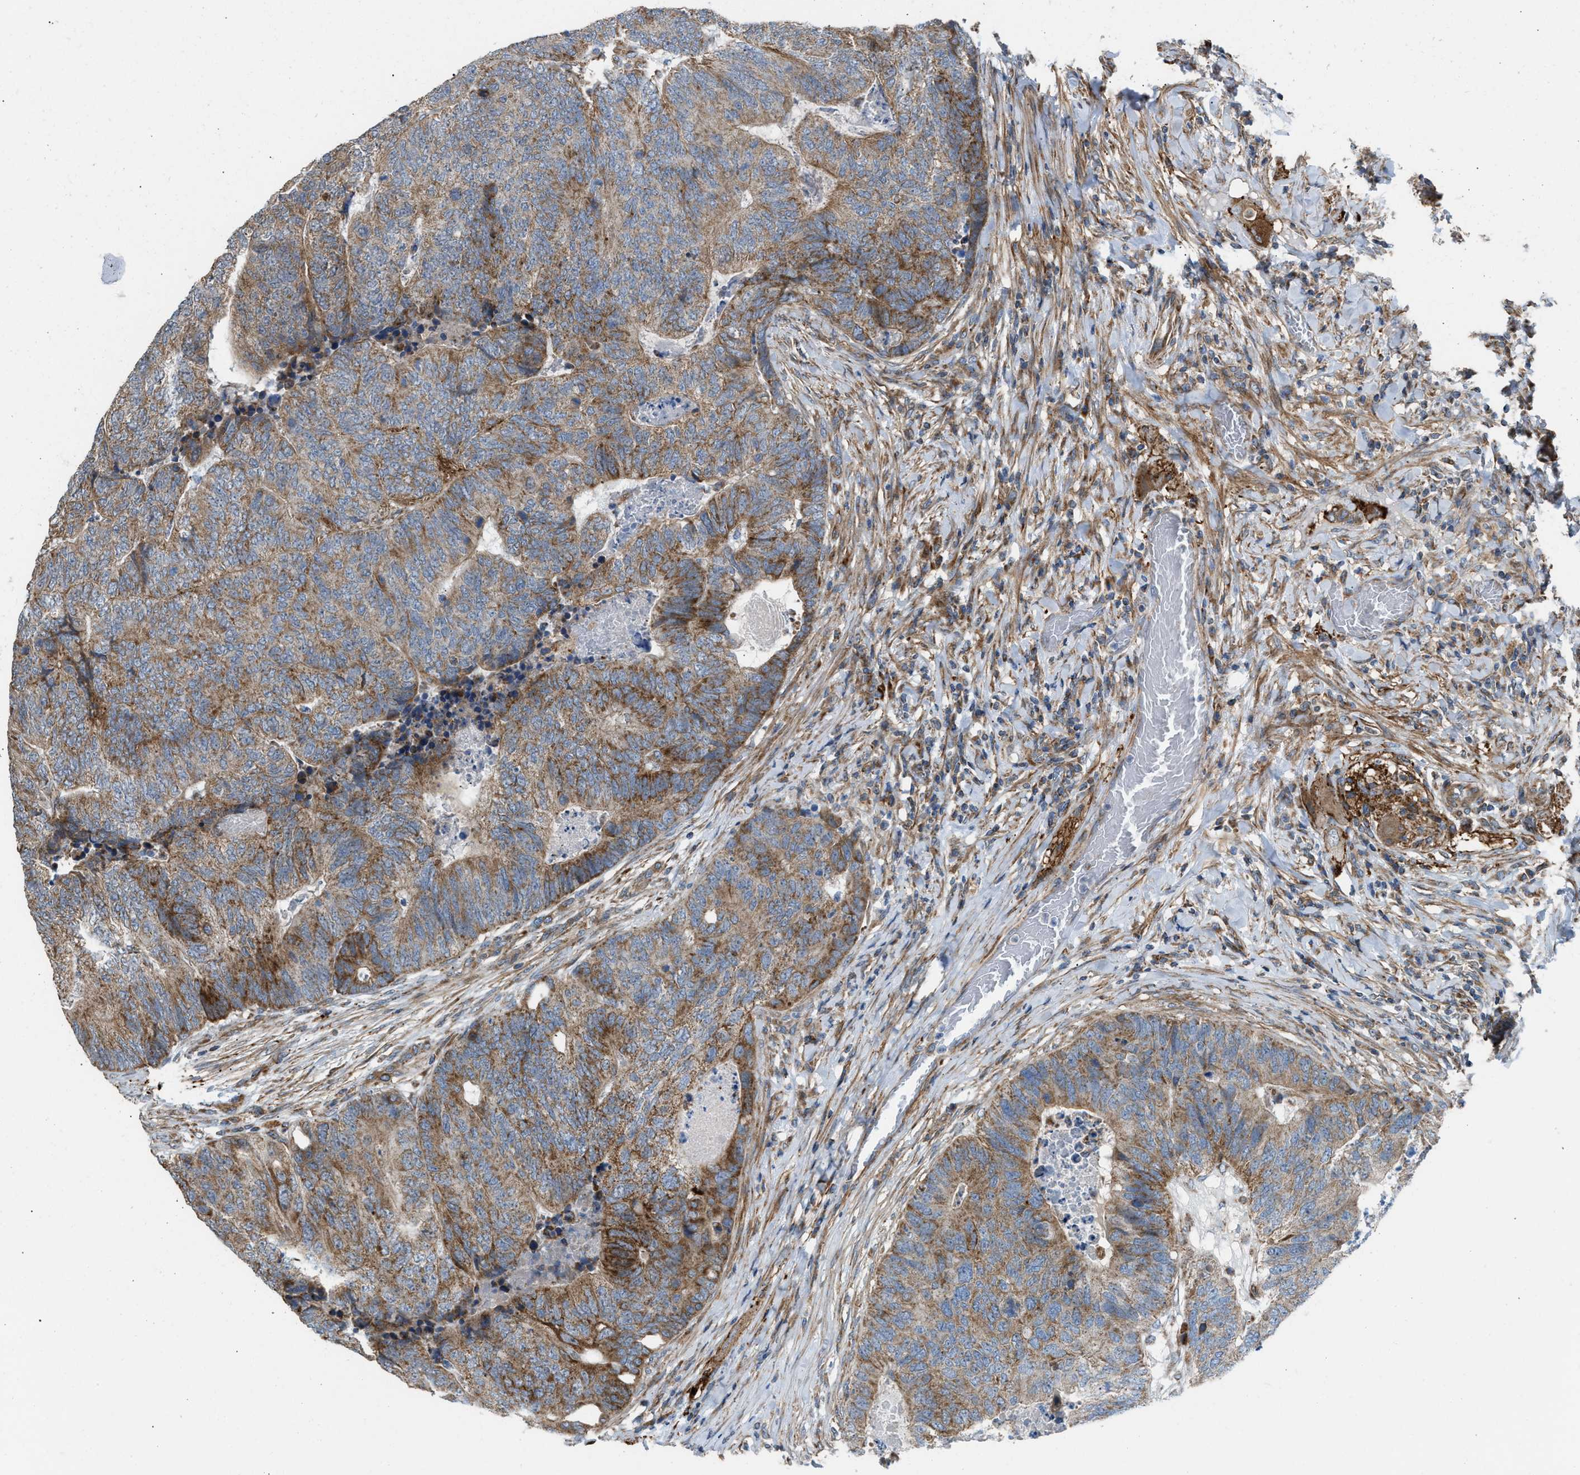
{"staining": {"intensity": "moderate", "quantity": ">75%", "location": "cytoplasmic/membranous"}, "tissue": "colorectal cancer", "cell_type": "Tumor cells", "image_type": "cancer", "snomed": [{"axis": "morphology", "description": "Adenocarcinoma, NOS"}, {"axis": "topography", "description": "Colon"}], "caption": "Protein analysis of adenocarcinoma (colorectal) tissue reveals moderate cytoplasmic/membranous staining in about >75% of tumor cells. (Stains: DAB in brown, nuclei in blue, Microscopy: brightfield microscopy at high magnification).", "gene": "SLC10A3", "patient": {"sex": "female", "age": 67}}